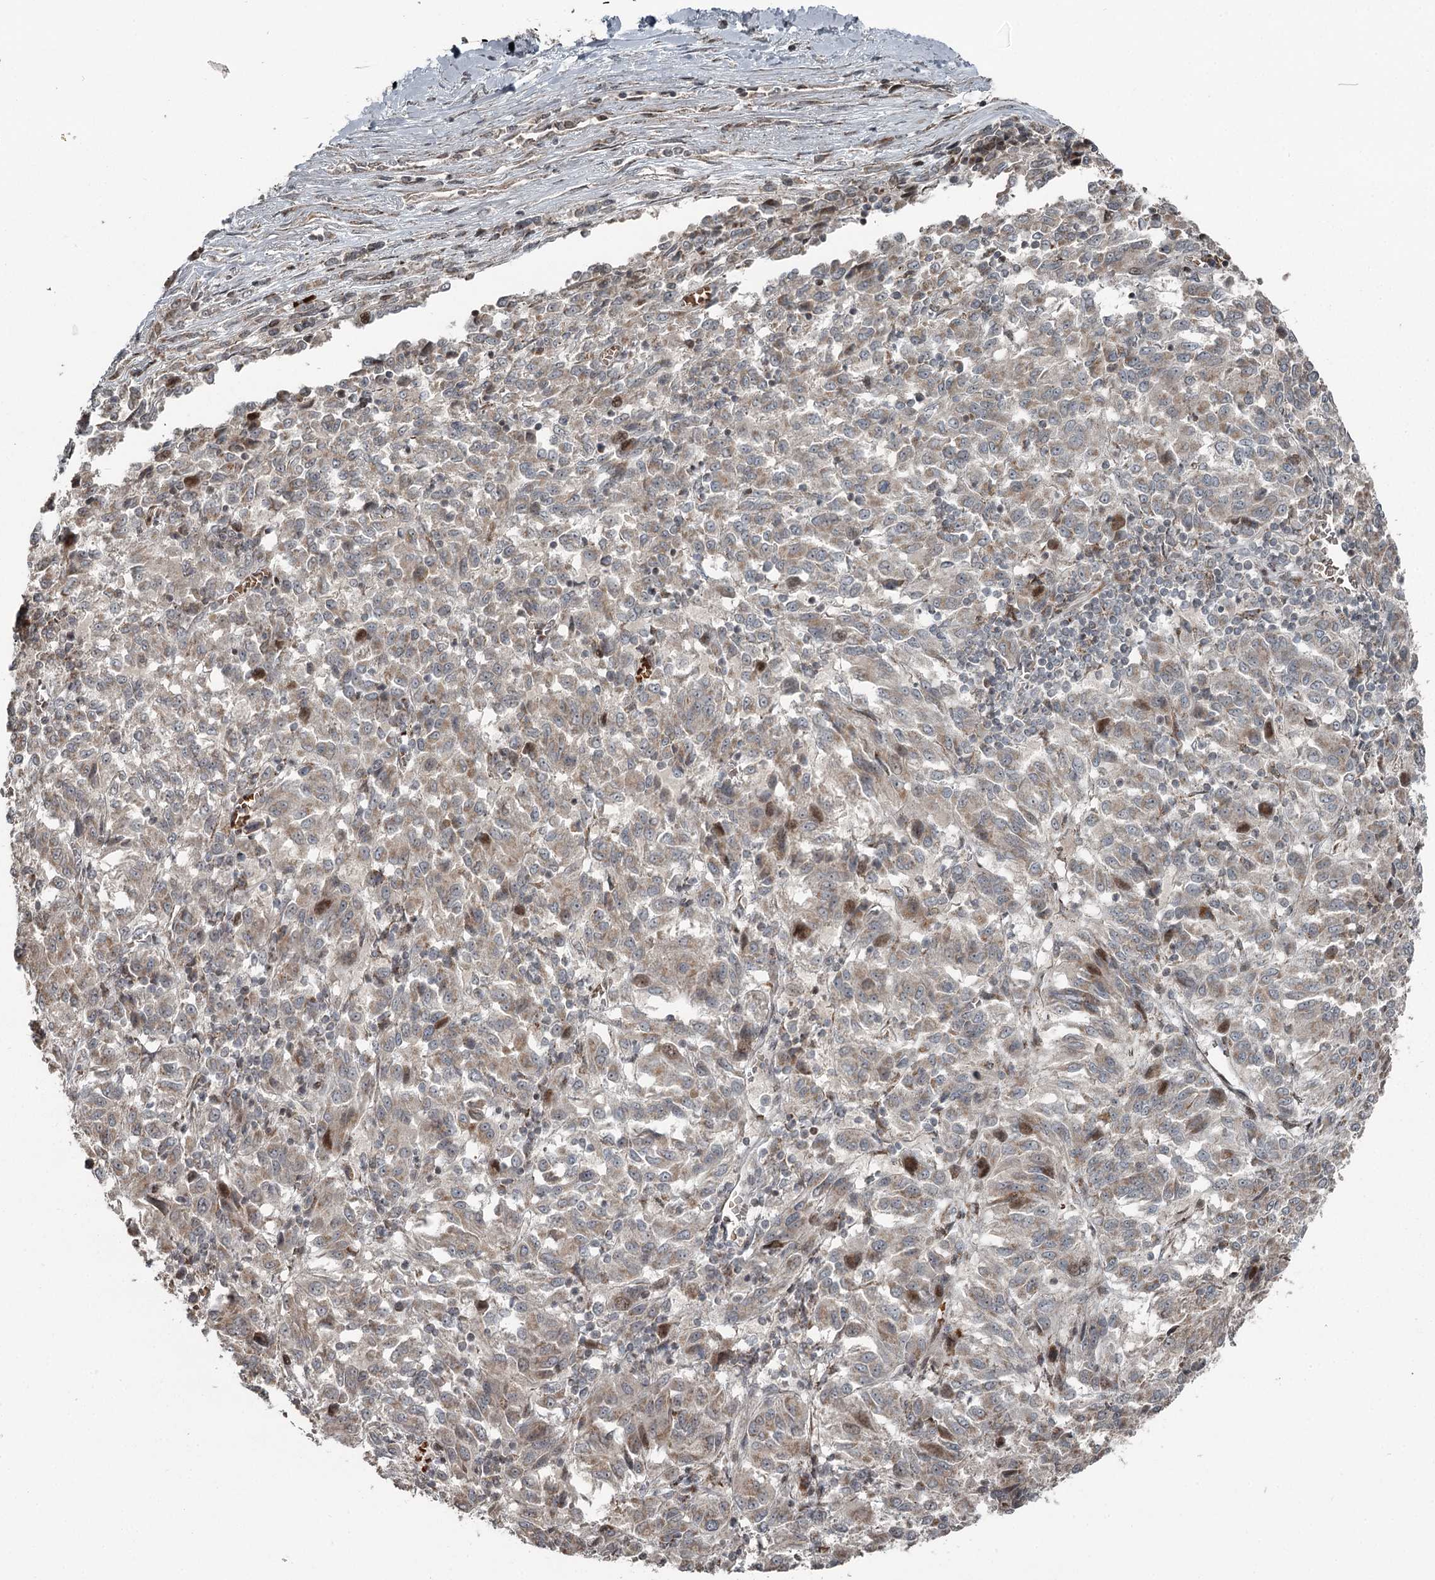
{"staining": {"intensity": "moderate", "quantity": "25%-75%", "location": "cytoplasmic/membranous,nuclear"}, "tissue": "melanoma", "cell_type": "Tumor cells", "image_type": "cancer", "snomed": [{"axis": "morphology", "description": "Malignant melanoma, Metastatic site"}, {"axis": "topography", "description": "Lung"}], "caption": "Brown immunohistochemical staining in human malignant melanoma (metastatic site) reveals moderate cytoplasmic/membranous and nuclear positivity in about 25%-75% of tumor cells.", "gene": "RASSF8", "patient": {"sex": "male", "age": 64}}